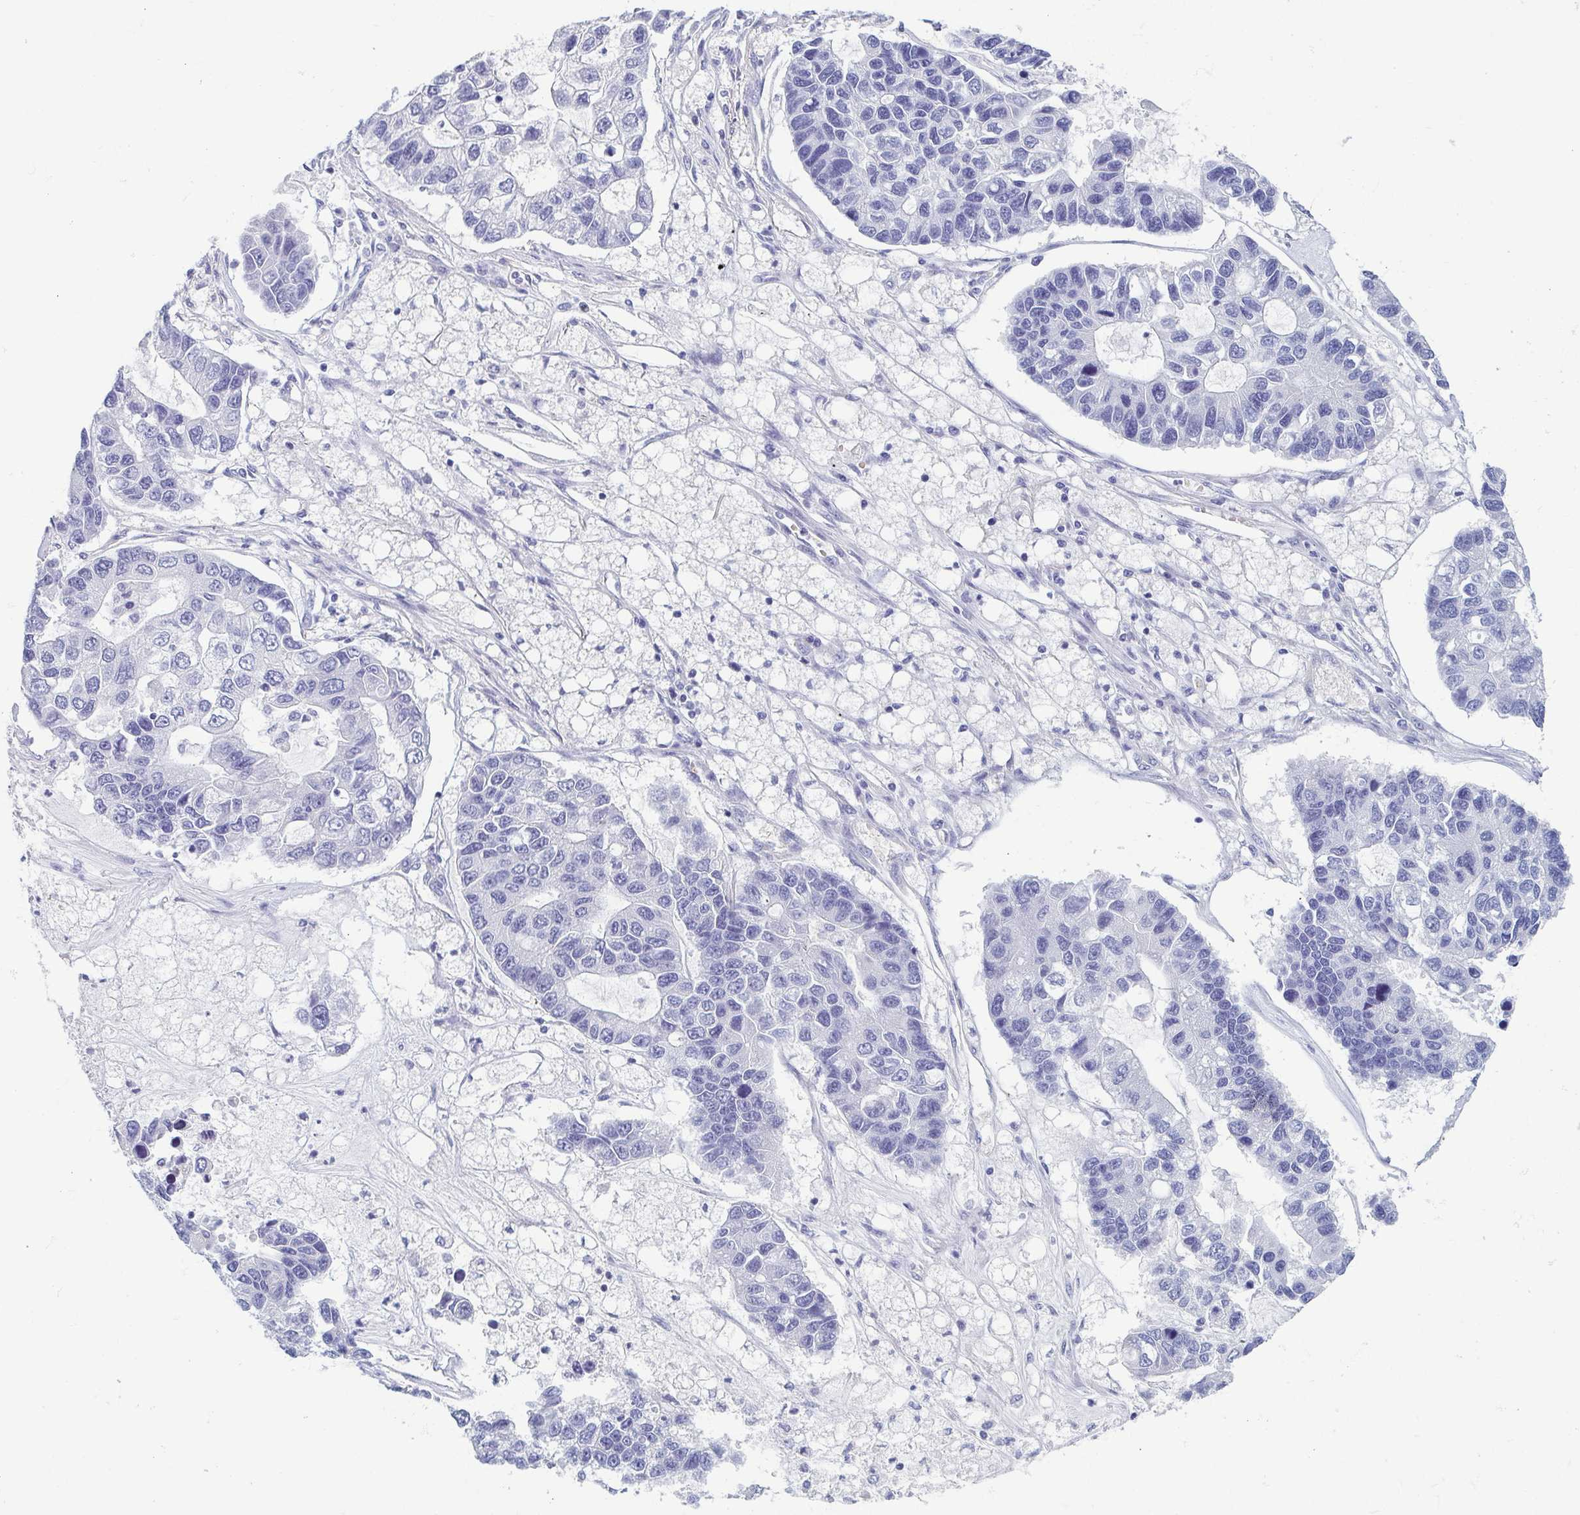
{"staining": {"intensity": "negative", "quantity": "none", "location": "none"}, "tissue": "lung cancer", "cell_type": "Tumor cells", "image_type": "cancer", "snomed": [{"axis": "morphology", "description": "Adenocarcinoma, NOS"}, {"axis": "topography", "description": "Bronchus"}, {"axis": "topography", "description": "Lung"}], "caption": "DAB (3,3'-diaminobenzidine) immunohistochemical staining of human lung adenocarcinoma demonstrates no significant staining in tumor cells.", "gene": "MORC4", "patient": {"sex": "female", "age": 51}}